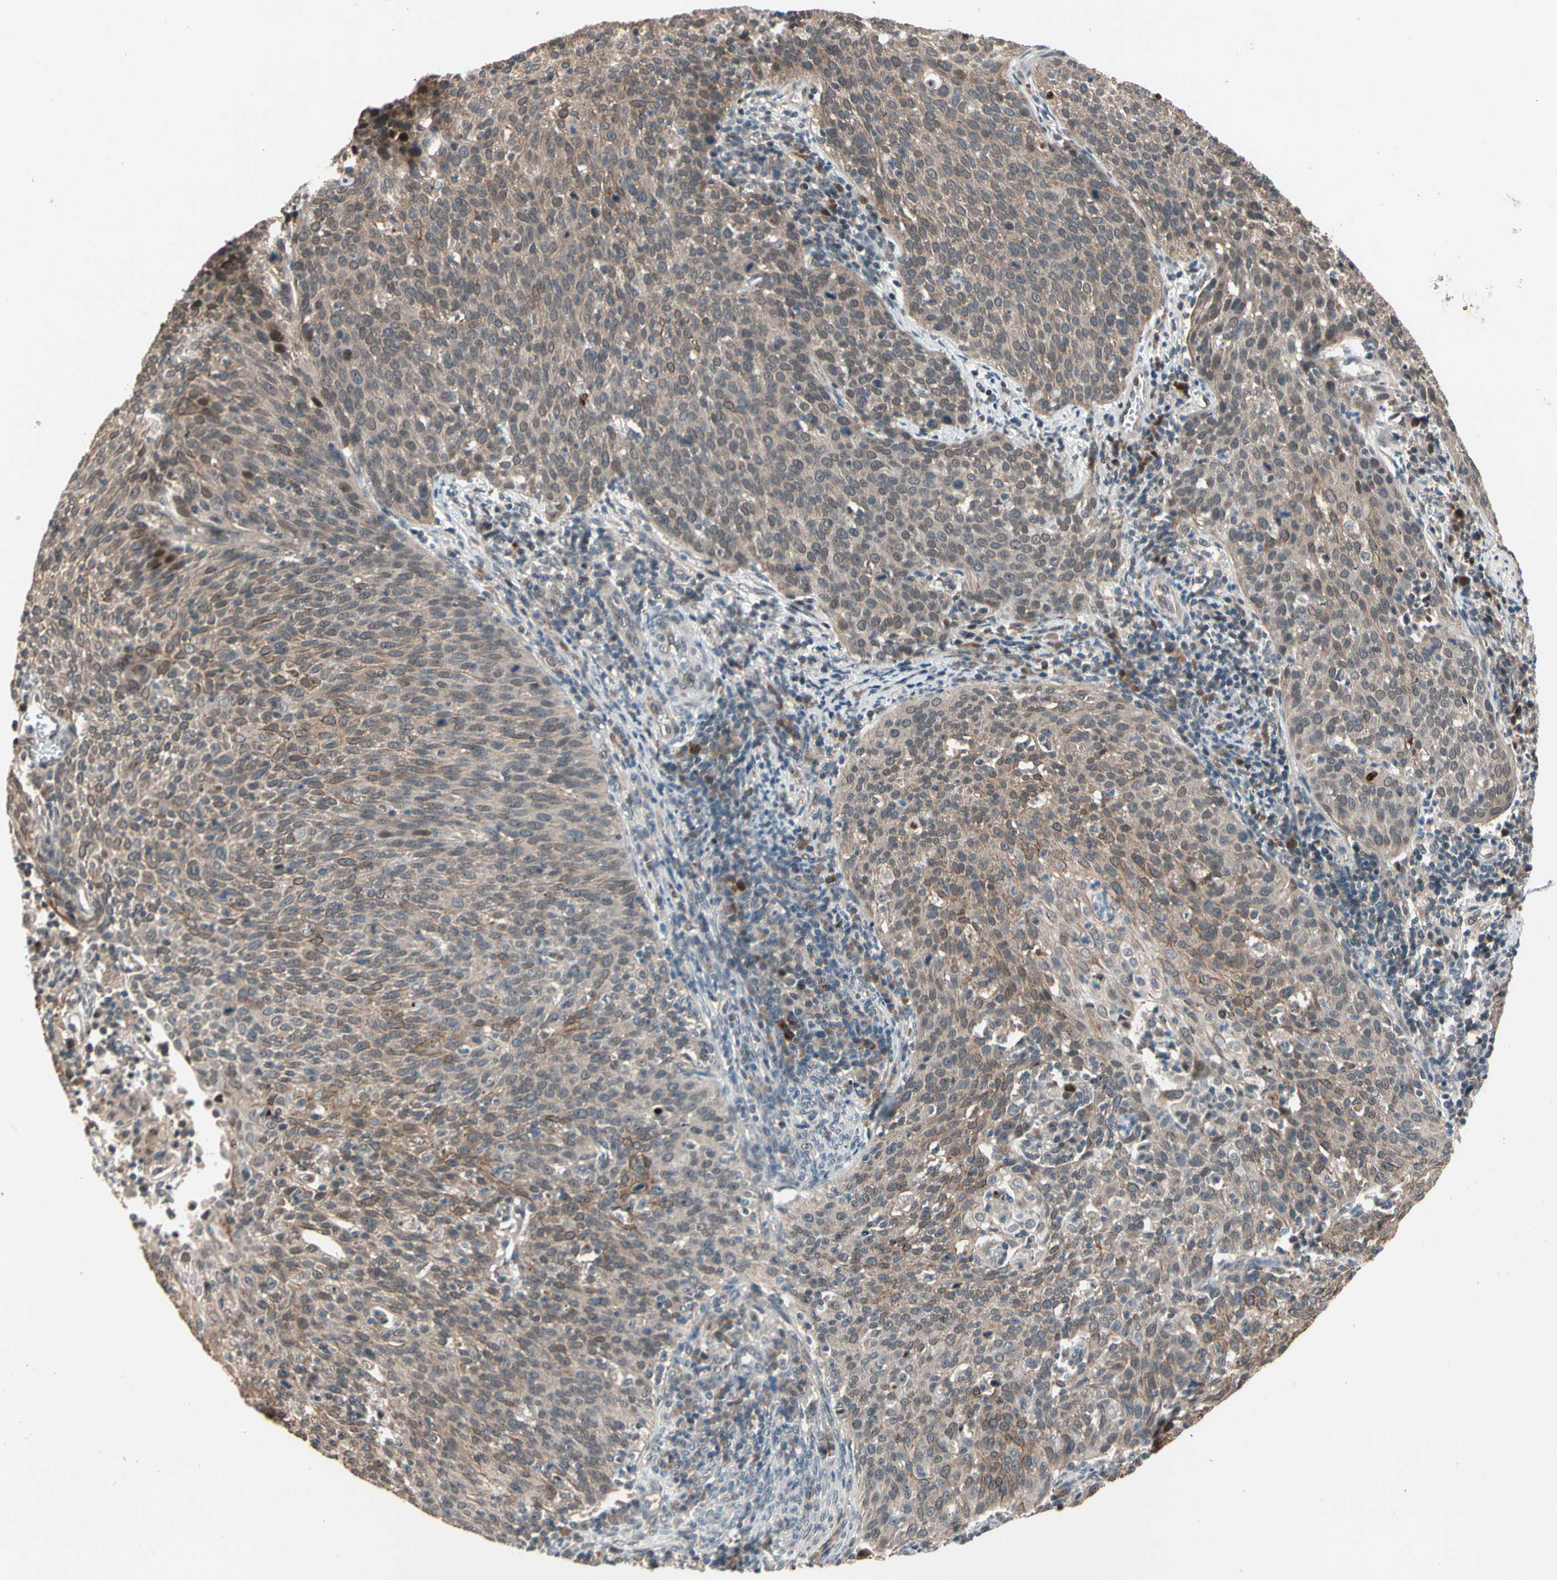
{"staining": {"intensity": "moderate", "quantity": ">75%", "location": "cytoplasmic/membranous"}, "tissue": "cervical cancer", "cell_type": "Tumor cells", "image_type": "cancer", "snomed": [{"axis": "morphology", "description": "Squamous cell carcinoma, NOS"}, {"axis": "topography", "description": "Cervix"}], "caption": "A brown stain labels moderate cytoplasmic/membranous positivity of a protein in human cervical cancer tumor cells.", "gene": "NGEF", "patient": {"sex": "female", "age": 38}}